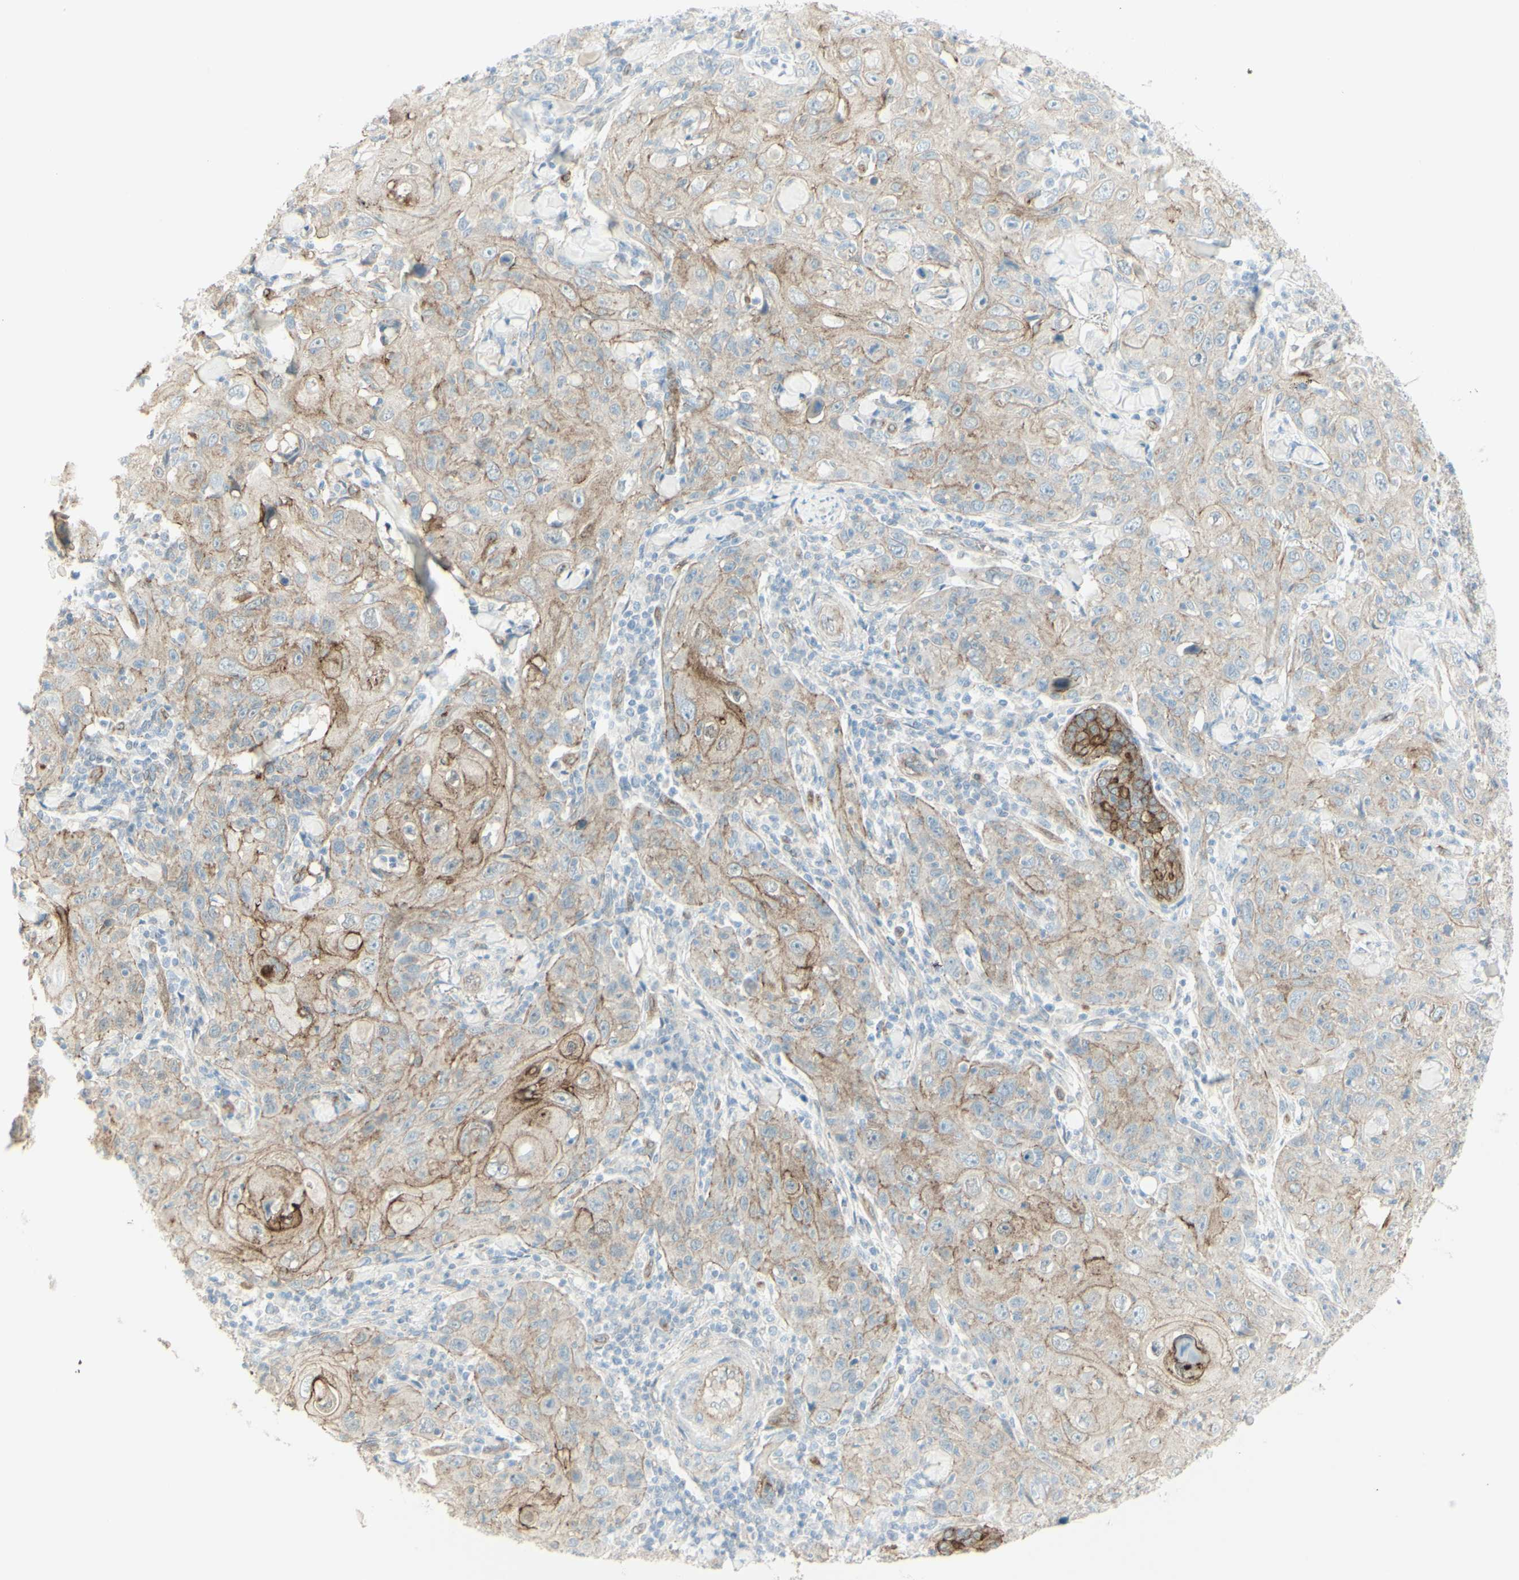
{"staining": {"intensity": "moderate", "quantity": "25%-75%", "location": "cytoplasmic/membranous"}, "tissue": "skin cancer", "cell_type": "Tumor cells", "image_type": "cancer", "snomed": [{"axis": "morphology", "description": "Squamous cell carcinoma, NOS"}, {"axis": "topography", "description": "Skin"}], "caption": "DAB immunohistochemical staining of skin cancer reveals moderate cytoplasmic/membranous protein positivity in about 25%-75% of tumor cells. The staining was performed using DAB, with brown indicating positive protein expression. Nuclei are stained blue with hematoxylin.", "gene": "MYO6", "patient": {"sex": "female", "age": 88}}